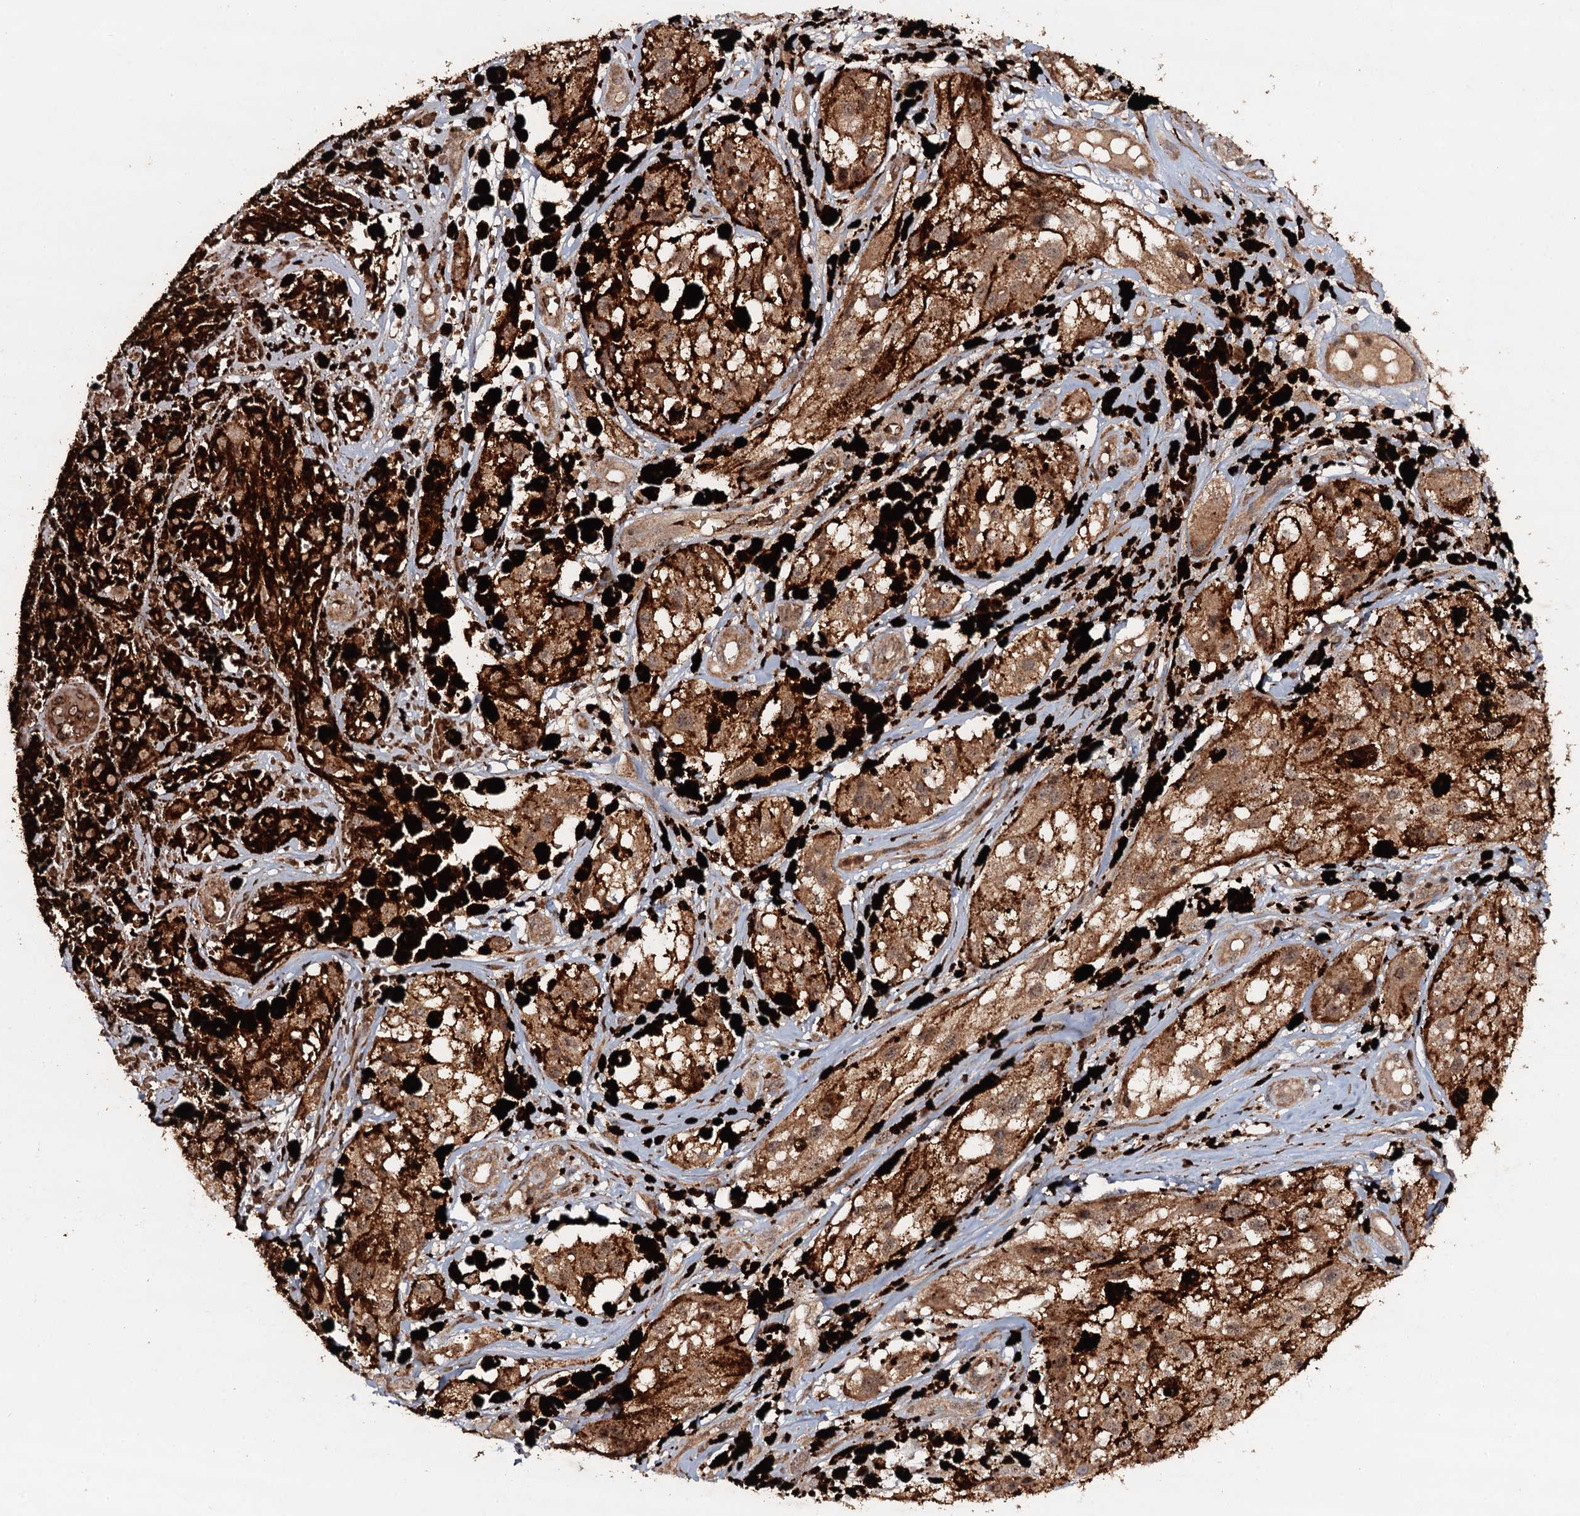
{"staining": {"intensity": "moderate", "quantity": ">75%", "location": "cytoplasmic/membranous"}, "tissue": "melanoma", "cell_type": "Tumor cells", "image_type": "cancer", "snomed": [{"axis": "morphology", "description": "Malignant melanoma, NOS"}, {"axis": "topography", "description": "Skin"}], "caption": "Brown immunohistochemical staining in melanoma reveals moderate cytoplasmic/membranous positivity in about >75% of tumor cells.", "gene": "ADGRG3", "patient": {"sex": "male", "age": 88}}